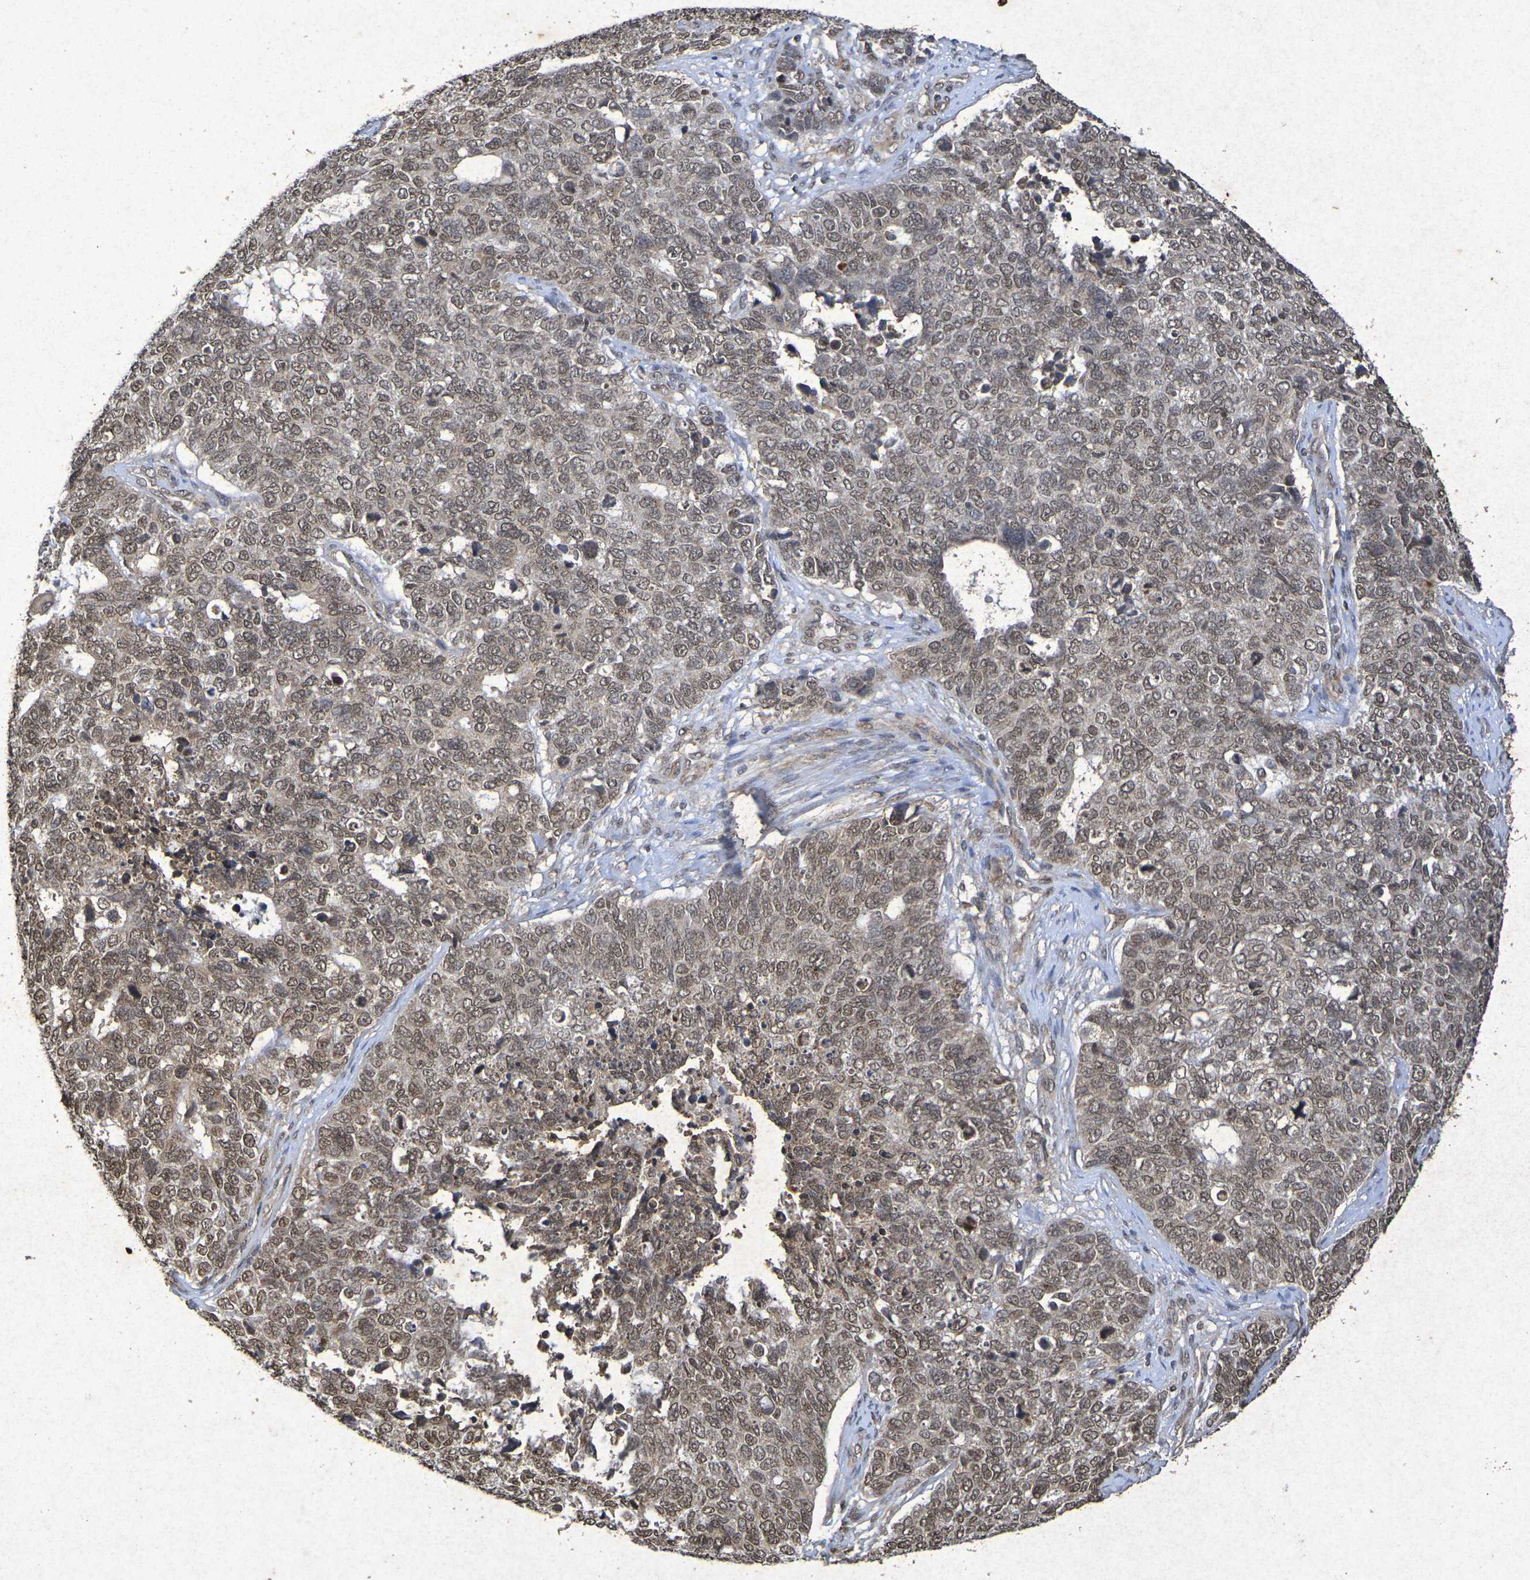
{"staining": {"intensity": "moderate", "quantity": ">75%", "location": "cytoplasmic/membranous,nuclear"}, "tissue": "cervical cancer", "cell_type": "Tumor cells", "image_type": "cancer", "snomed": [{"axis": "morphology", "description": "Squamous cell carcinoma, NOS"}, {"axis": "topography", "description": "Cervix"}], "caption": "A medium amount of moderate cytoplasmic/membranous and nuclear staining is identified in about >75% of tumor cells in squamous cell carcinoma (cervical) tissue. The staining was performed using DAB to visualize the protein expression in brown, while the nuclei were stained in blue with hematoxylin (Magnification: 20x).", "gene": "GUCY1A2", "patient": {"sex": "female", "age": 63}}